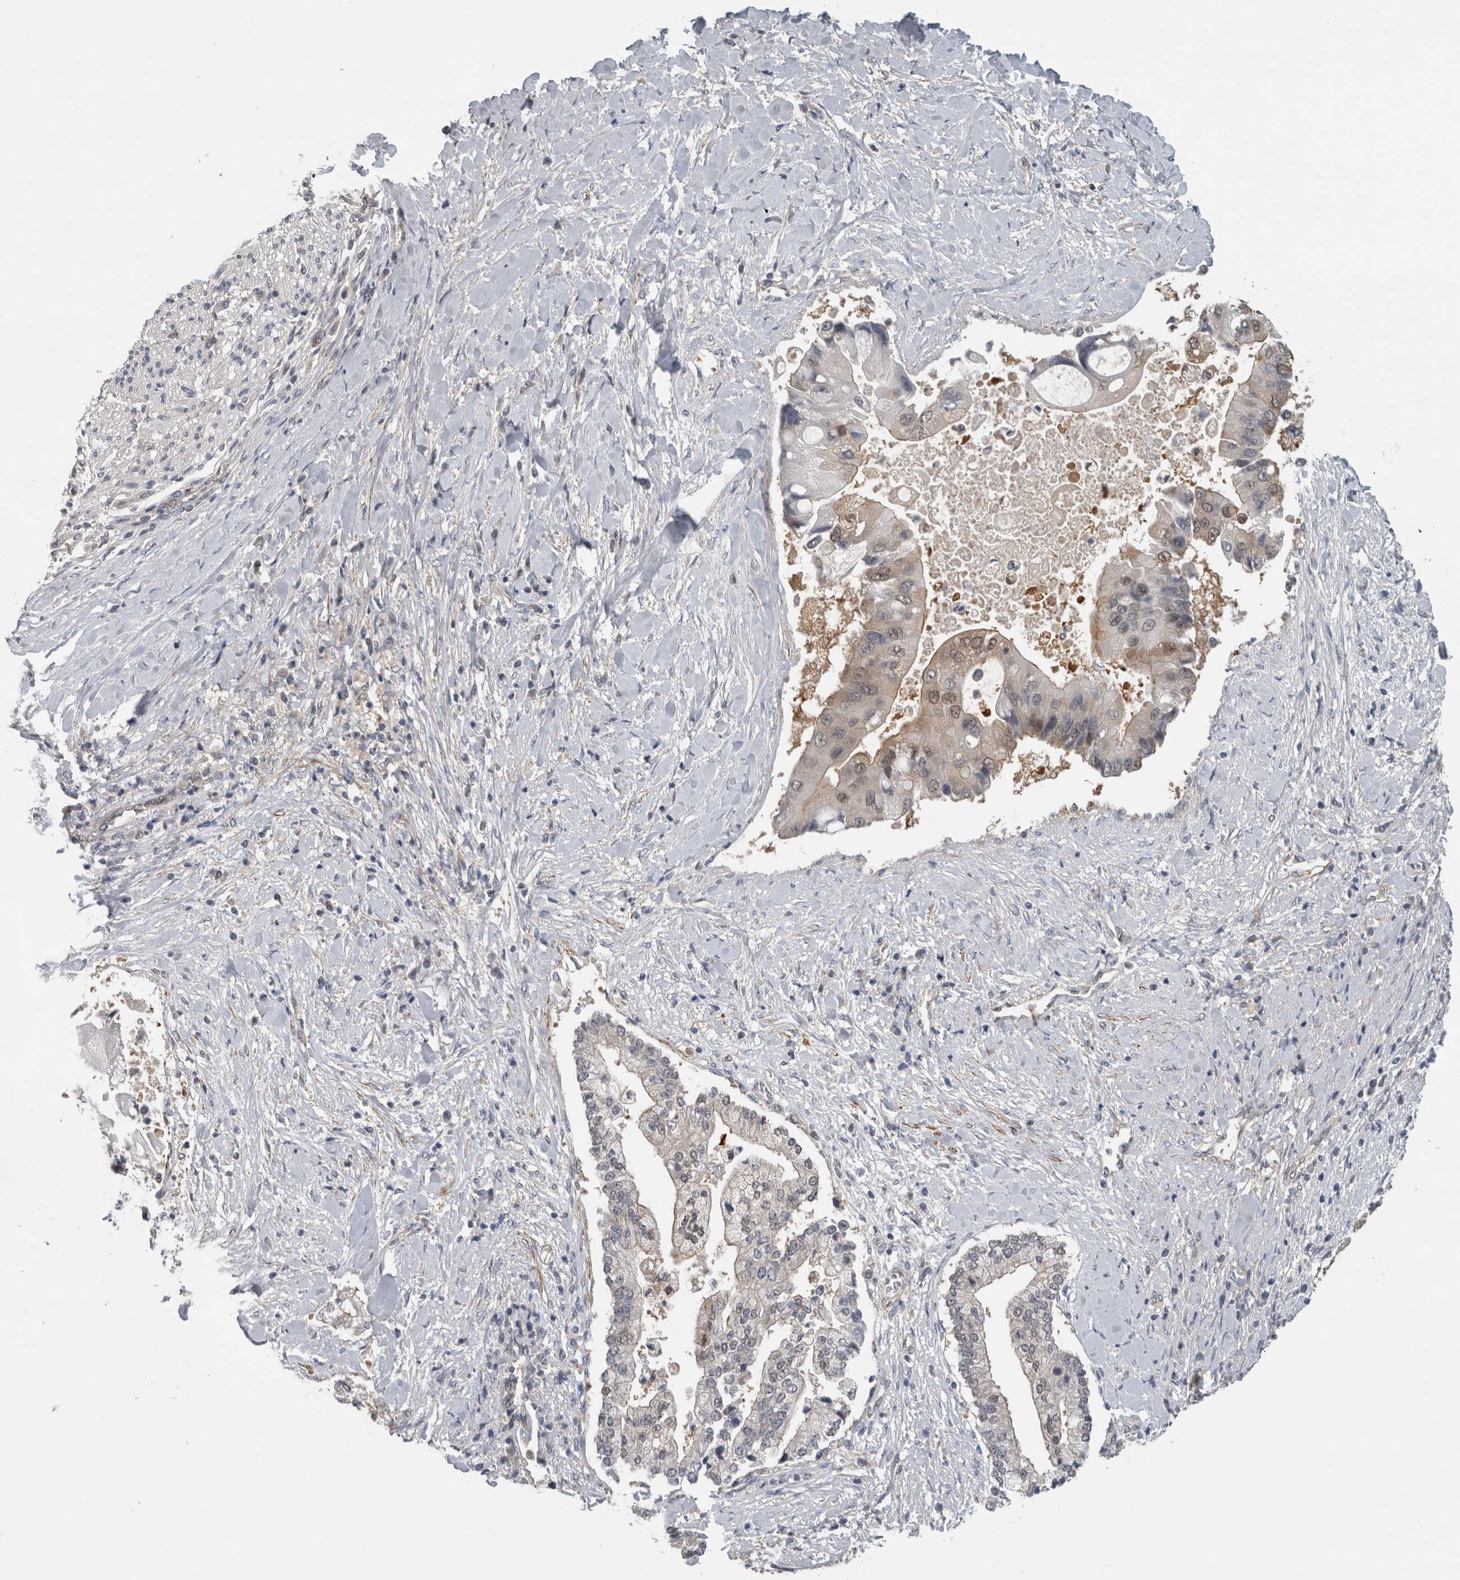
{"staining": {"intensity": "weak", "quantity": "<25%", "location": "nuclear"}, "tissue": "liver cancer", "cell_type": "Tumor cells", "image_type": "cancer", "snomed": [{"axis": "morphology", "description": "Cholangiocarcinoma"}, {"axis": "topography", "description": "Liver"}], "caption": "Liver cholangiocarcinoma was stained to show a protein in brown. There is no significant staining in tumor cells.", "gene": "NAPRT", "patient": {"sex": "male", "age": 50}}